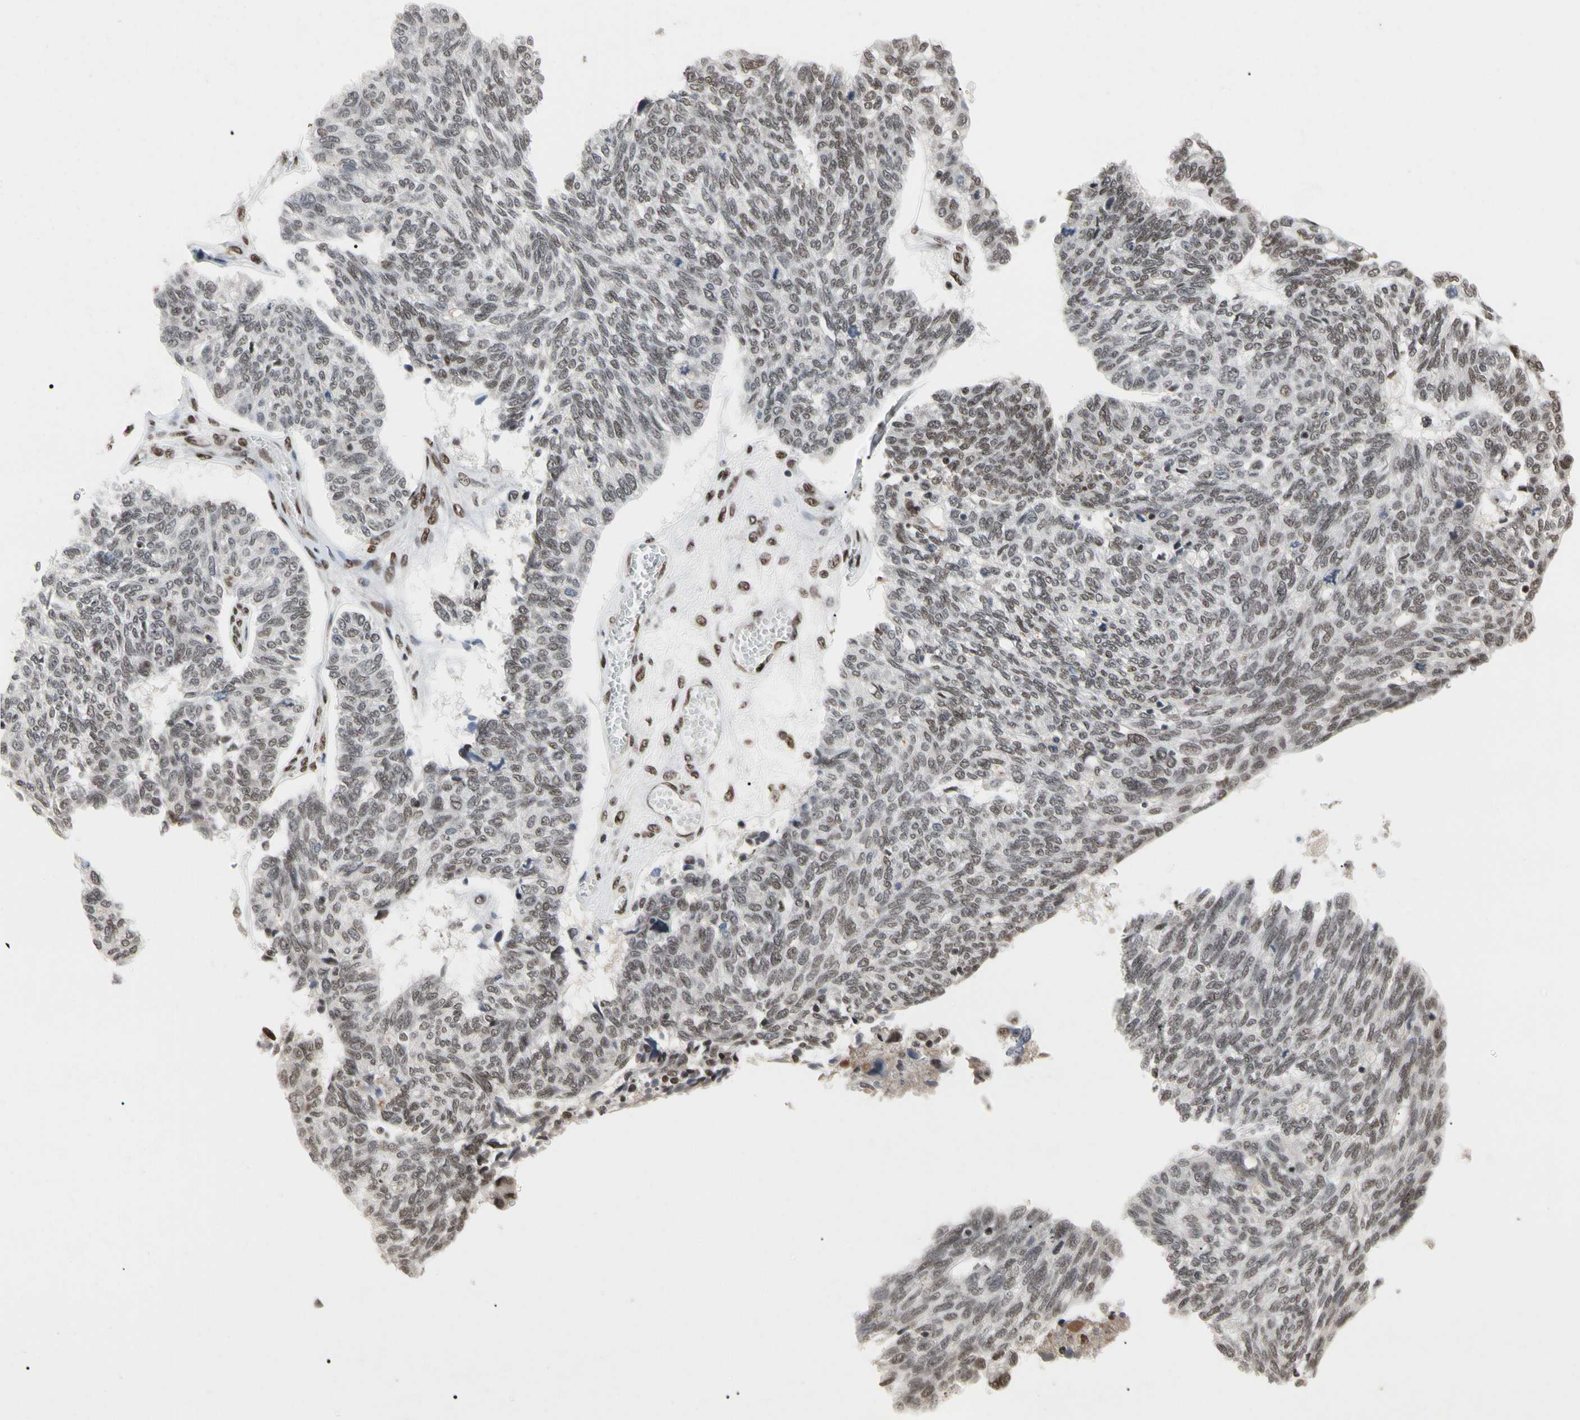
{"staining": {"intensity": "weak", "quantity": ">75%", "location": "nuclear"}, "tissue": "ovarian cancer", "cell_type": "Tumor cells", "image_type": "cancer", "snomed": [{"axis": "morphology", "description": "Cystadenocarcinoma, serous, NOS"}, {"axis": "topography", "description": "Ovary"}], "caption": "Ovarian cancer (serous cystadenocarcinoma) stained with DAB (3,3'-diaminobenzidine) immunohistochemistry reveals low levels of weak nuclear positivity in approximately >75% of tumor cells.", "gene": "FAM98B", "patient": {"sex": "female", "age": 79}}